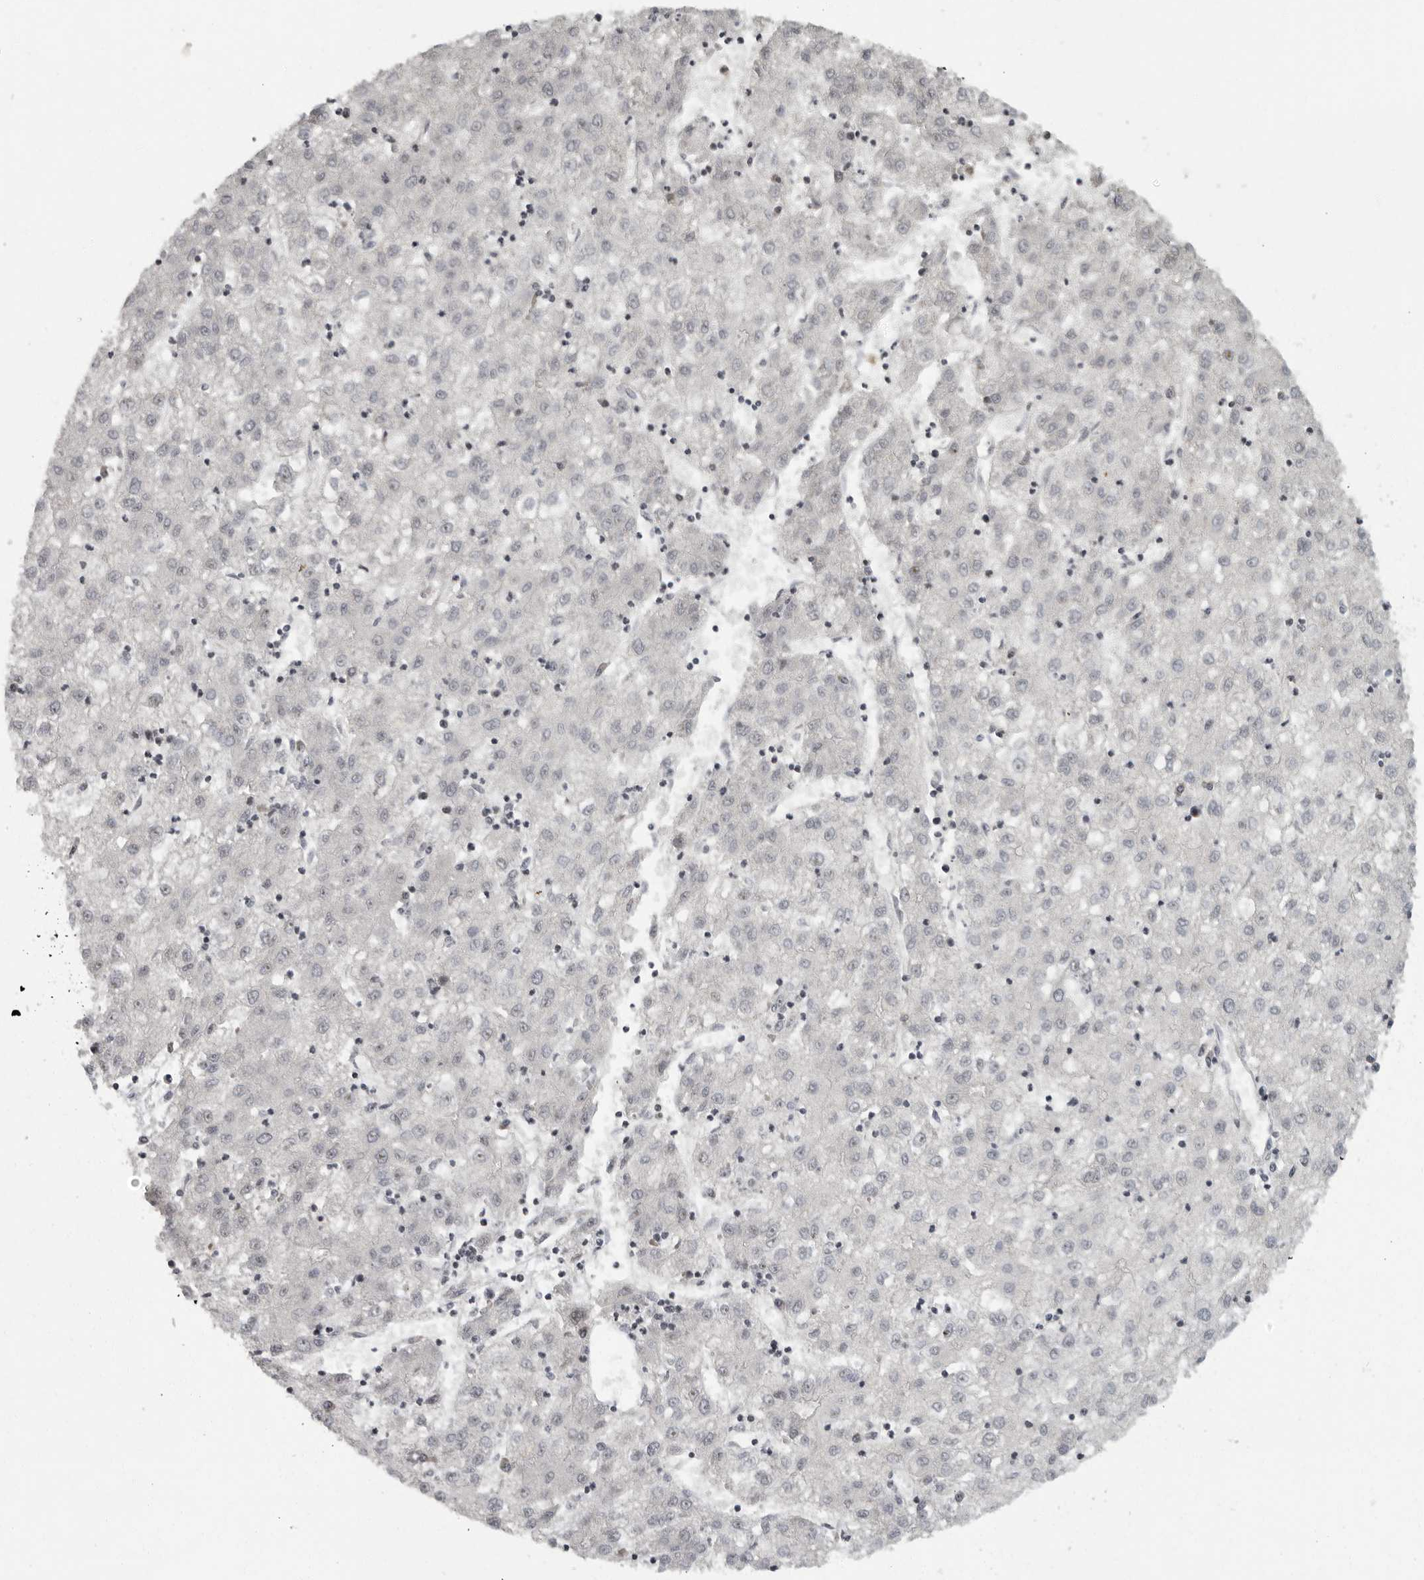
{"staining": {"intensity": "negative", "quantity": "none", "location": "none"}, "tissue": "liver cancer", "cell_type": "Tumor cells", "image_type": "cancer", "snomed": [{"axis": "morphology", "description": "Carcinoma, Hepatocellular, NOS"}, {"axis": "topography", "description": "Liver"}], "caption": "An image of human liver hepatocellular carcinoma is negative for staining in tumor cells.", "gene": "PDCD11", "patient": {"sex": "male", "age": 72}}